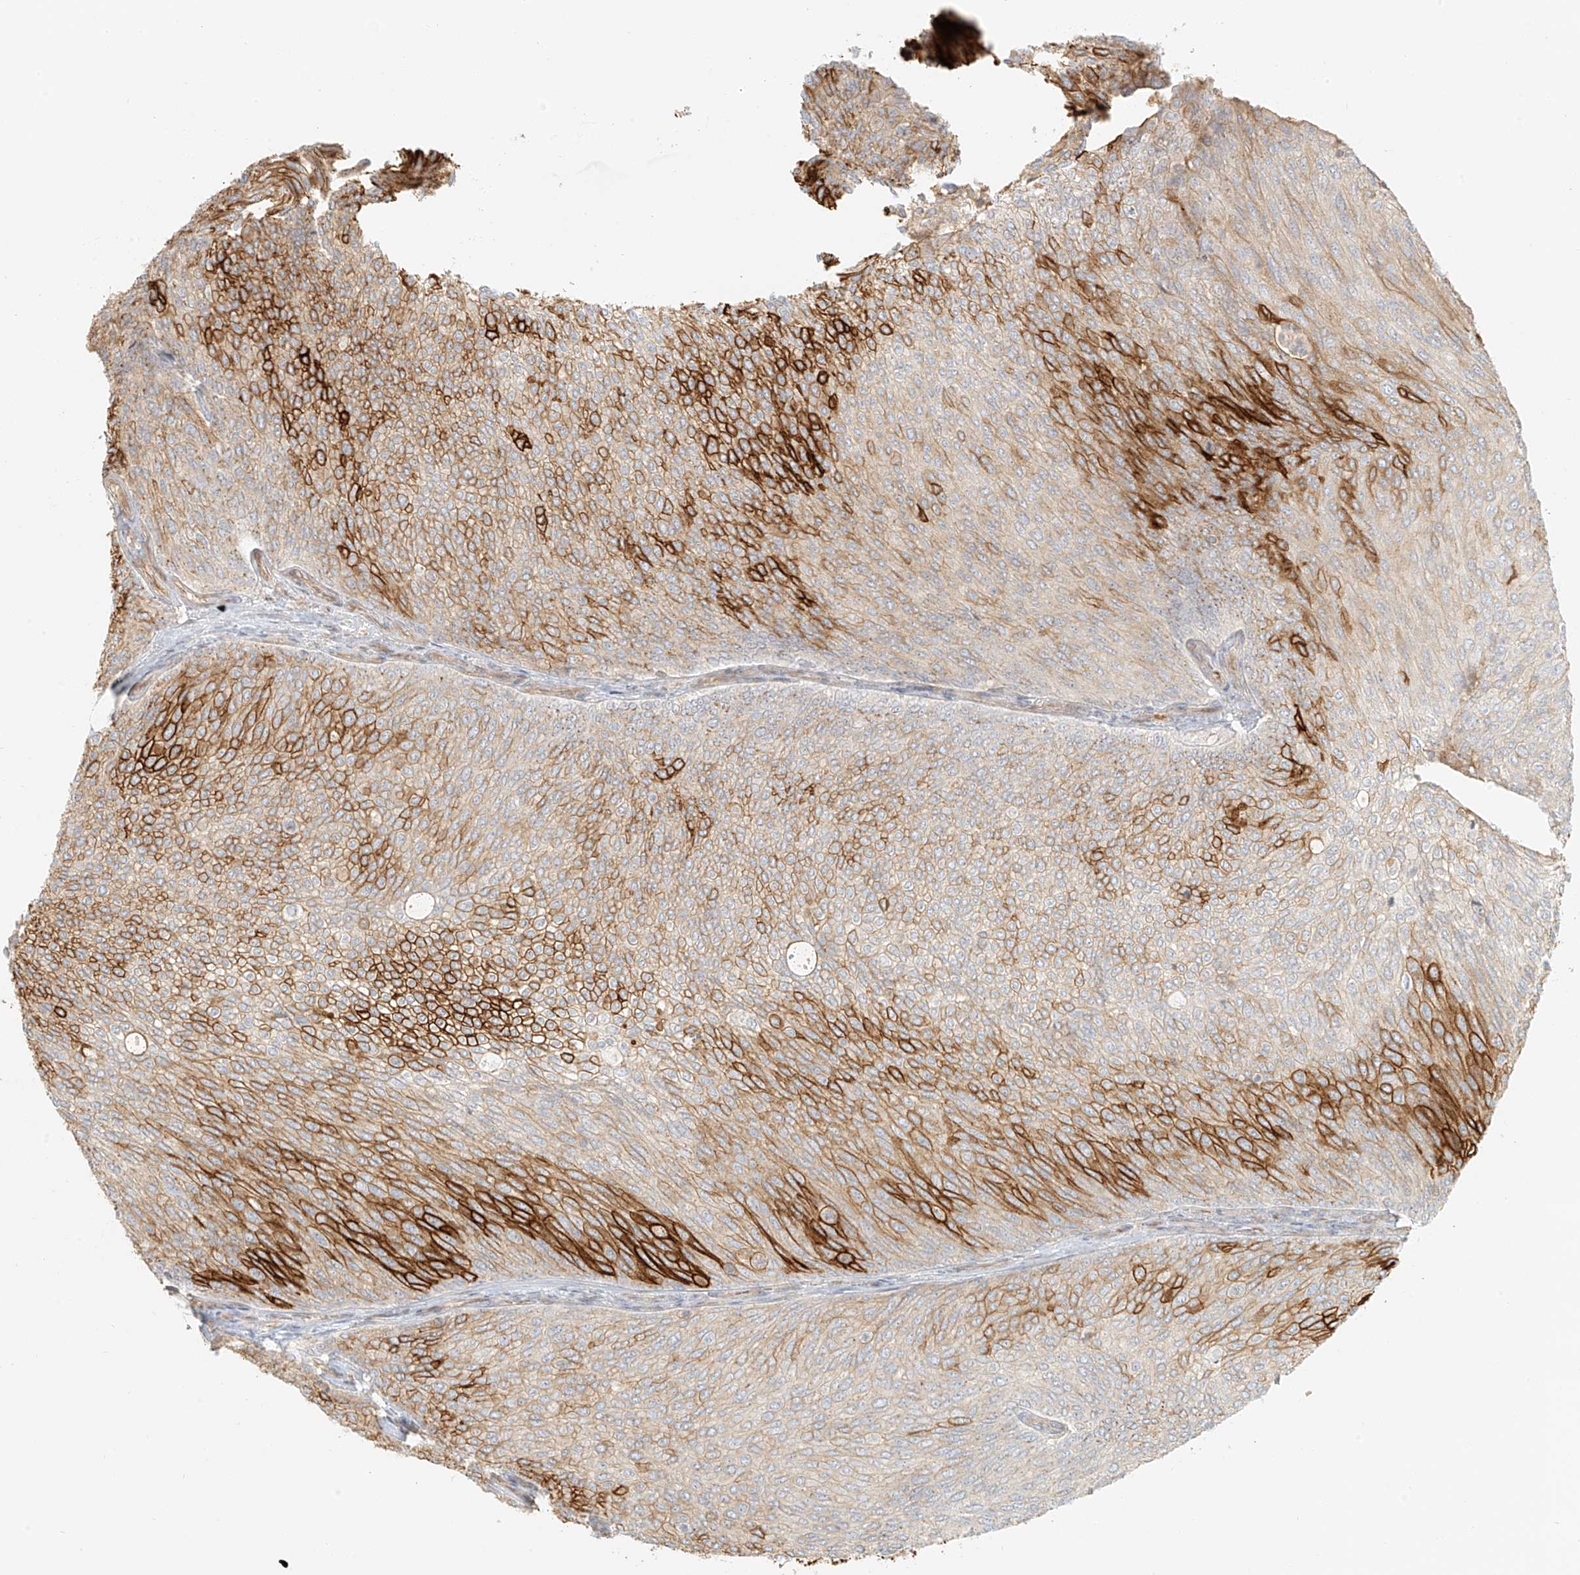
{"staining": {"intensity": "strong", "quantity": "25%-75%", "location": "cytoplasmic/membranous"}, "tissue": "urothelial cancer", "cell_type": "Tumor cells", "image_type": "cancer", "snomed": [{"axis": "morphology", "description": "Urothelial carcinoma, Low grade"}, {"axis": "topography", "description": "Urinary bladder"}], "caption": "The micrograph demonstrates immunohistochemical staining of urothelial cancer. There is strong cytoplasmic/membranous staining is present in about 25%-75% of tumor cells.", "gene": "UPK1B", "patient": {"sex": "female", "age": 79}}